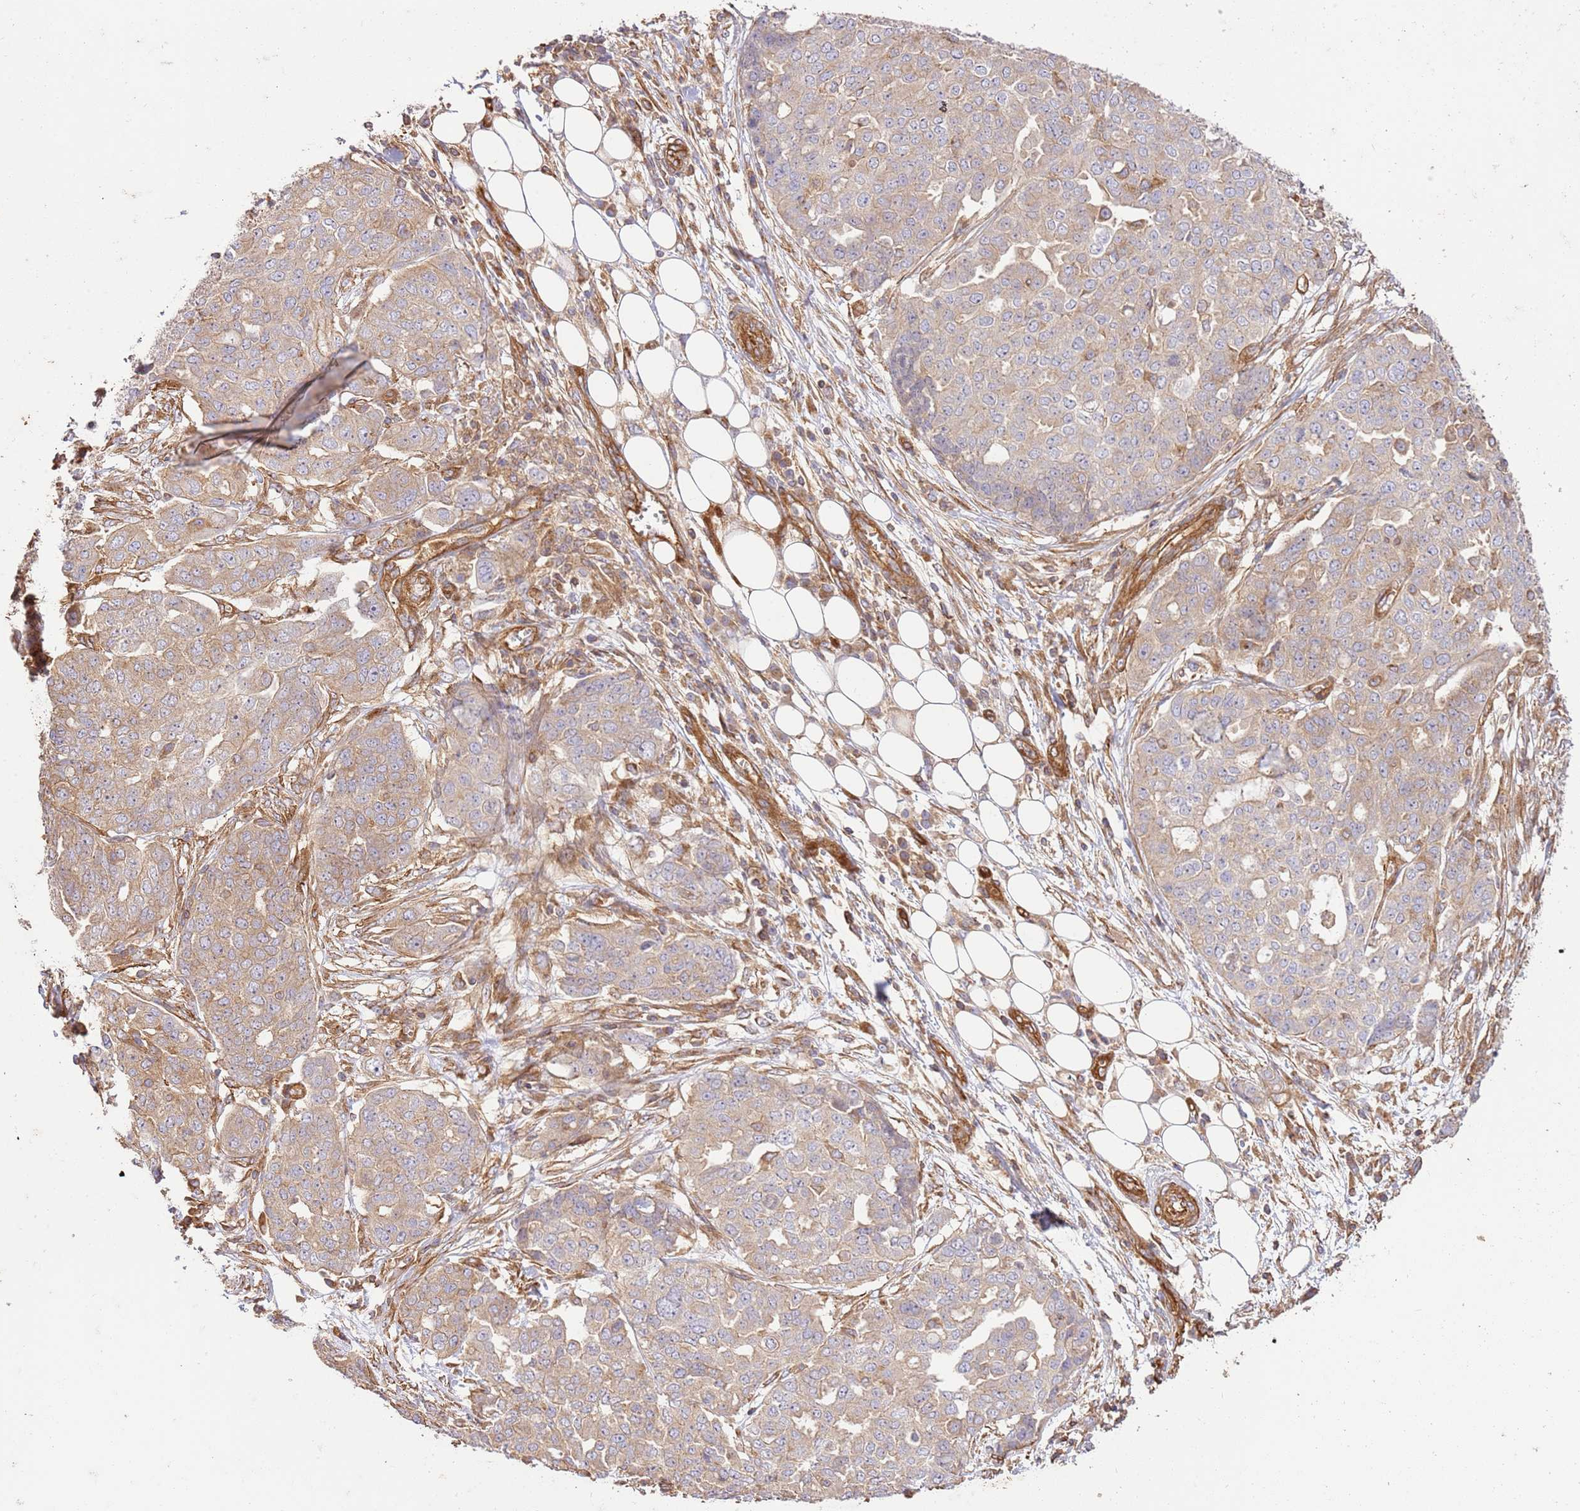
{"staining": {"intensity": "moderate", "quantity": "25%-75%", "location": "cytoplasmic/membranous"}, "tissue": "ovarian cancer", "cell_type": "Tumor cells", "image_type": "cancer", "snomed": [{"axis": "morphology", "description": "Cystadenocarcinoma, serous, NOS"}, {"axis": "topography", "description": "Soft tissue"}, {"axis": "topography", "description": "Ovary"}], "caption": "Serous cystadenocarcinoma (ovarian) tissue reveals moderate cytoplasmic/membranous positivity in approximately 25%-75% of tumor cells", "gene": "ZBTB39", "patient": {"sex": "female", "age": 57}}